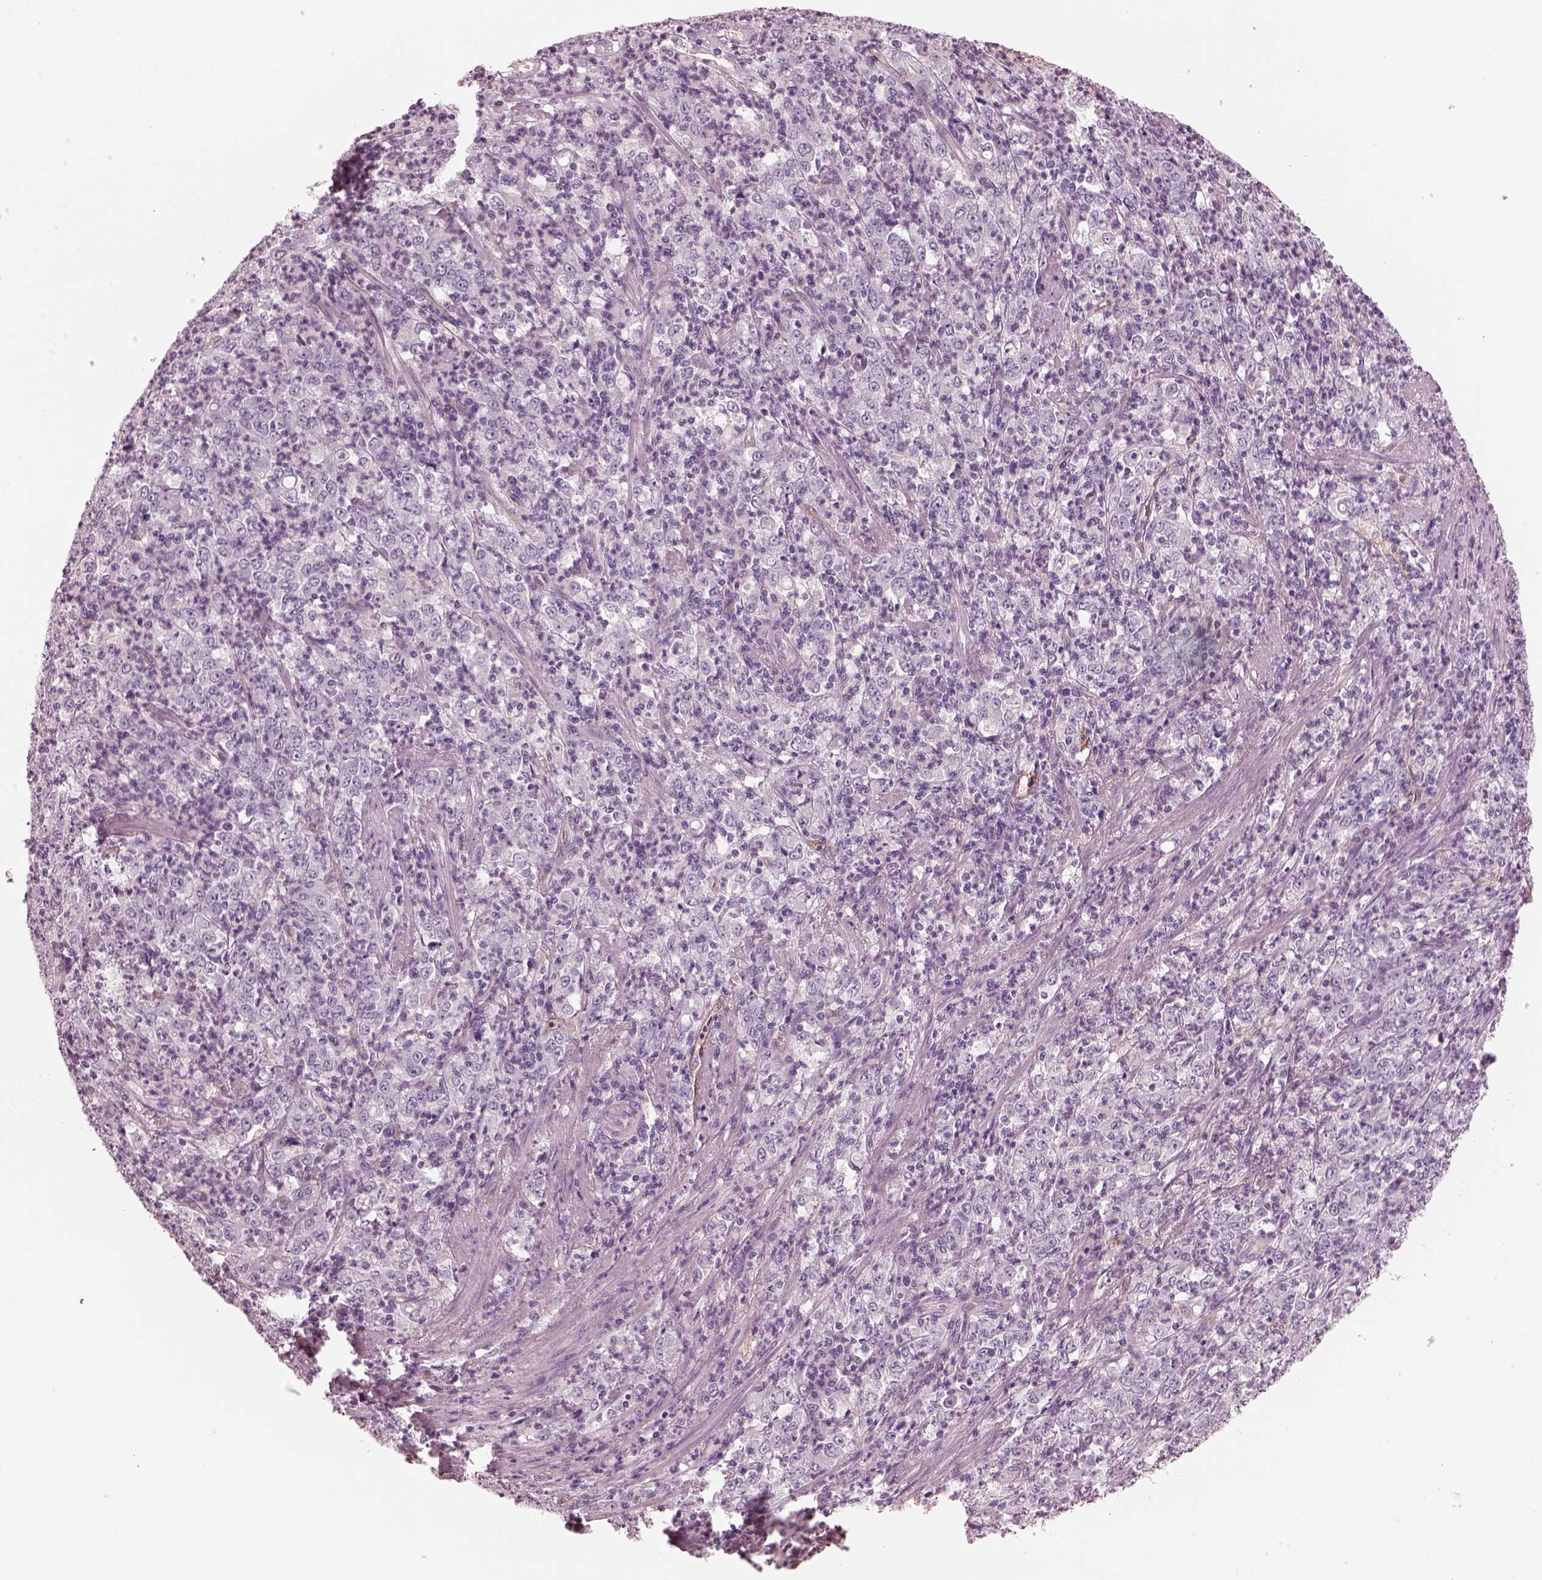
{"staining": {"intensity": "negative", "quantity": "none", "location": "none"}, "tissue": "stomach cancer", "cell_type": "Tumor cells", "image_type": "cancer", "snomed": [{"axis": "morphology", "description": "Adenocarcinoma, NOS"}, {"axis": "topography", "description": "Stomach, lower"}], "caption": "This is a histopathology image of immunohistochemistry (IHC) staining of adenocarcinoma (stomach), which shows no positivity in tumor cells.", "gene": "EIF4E1B", "patient": {"sex": "female", "age": 71}}